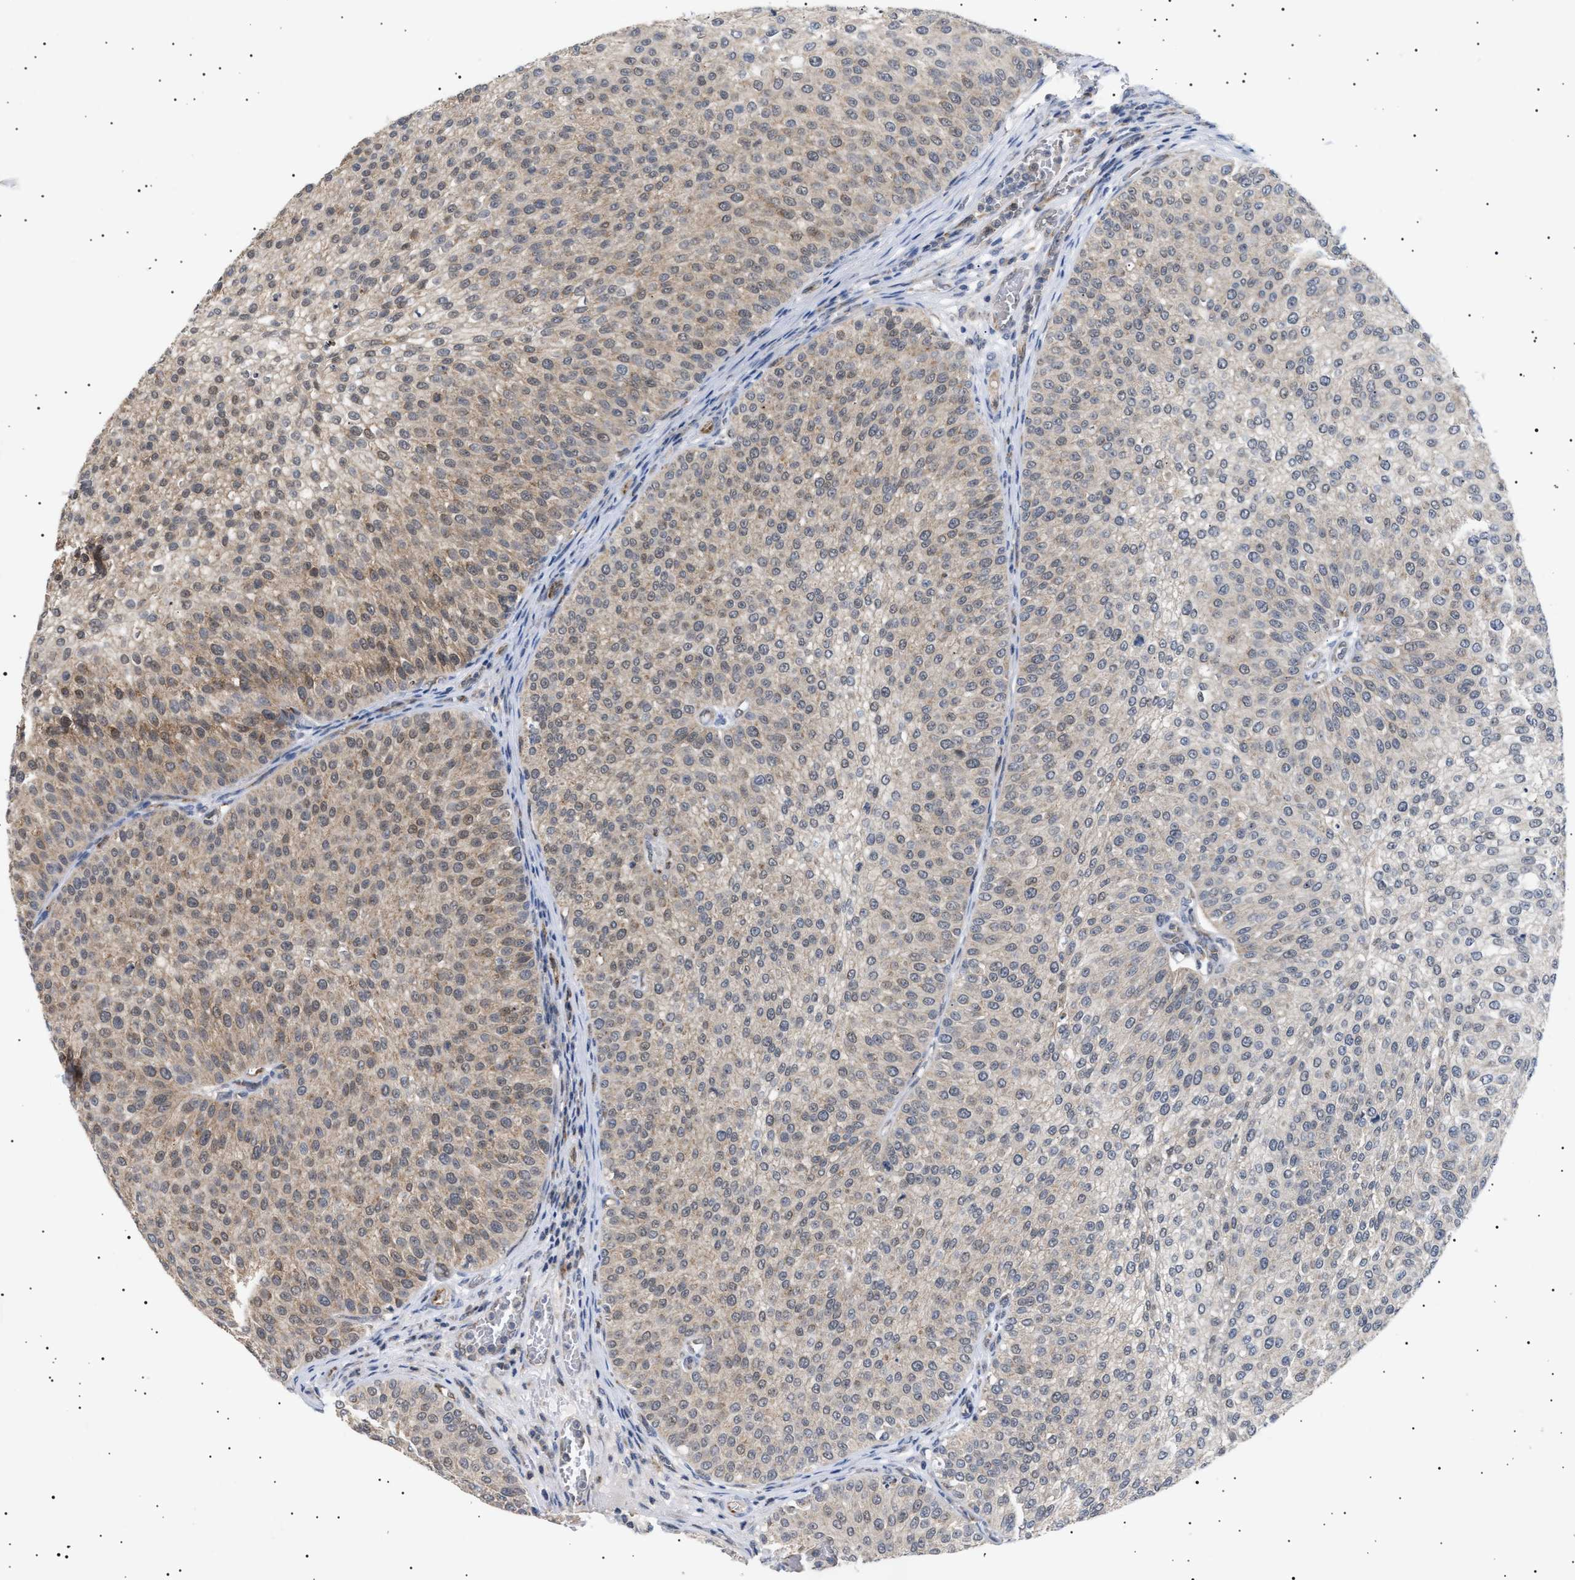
{"staining": {"intensity": "weak", "quantity": ">75%", "location": "cytoplasmic/membranous"}, "tissue": "urothelial cancer", "cell_type": "Tumor cells", "image_type": "cancer", "snomed": [{"axis": "morphology", "description": "Urothelial carcinoma, Low grade"}, {"axis": "topography", "description": "Smooth muscle"}, {"axis": "topography", "description": "Urinary bladder"}], "caption": "Urothelial cancer stained for a protein shows weak cytoplasmic/membranous positivity in tumor cells.", "gene": "SIRT5", "patient": {"sex": "male", "age": 60}}